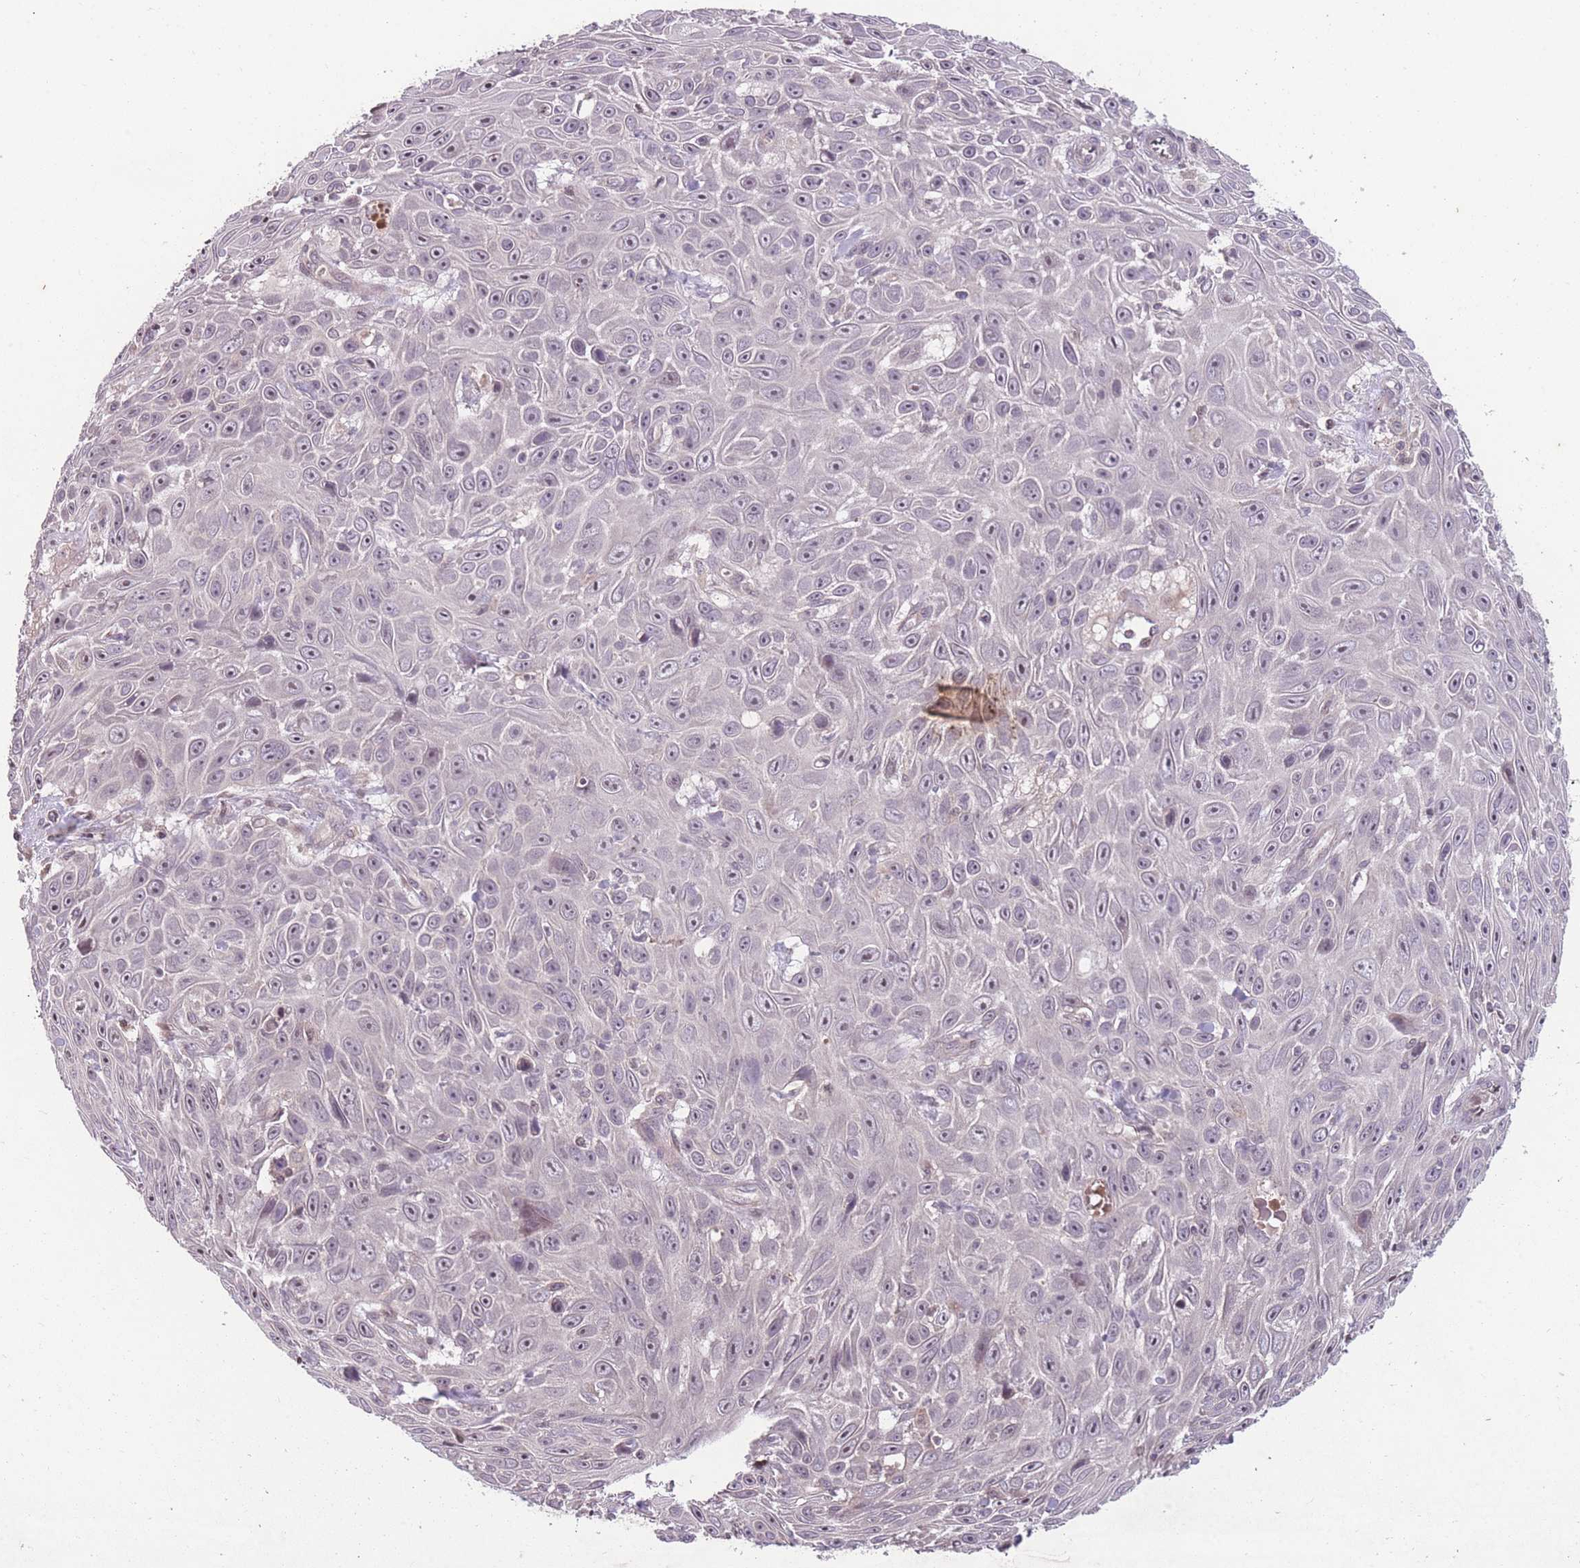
{"staining": {"intensity": "negative", "quantity": "none", "location": "none"}, "tissue": "skin cancer", "cell_type": "Tumor cells", "image_type": "cancer", "snomed": [{"axis": "morphology", "description": "Squamous cell carcinoma, NOS"}, {"axis": "topography", "description": "Skin"}], "caption": "The histopathology image demonstrates no staining of tumor cells in skin cancer. (DAB (3,3'-diaminobenzidine) immunohistochemistry visualized using brightfield microscopy, high magnification).", "gene": "GGT5", "patient": {"sex": "male", "age": 82}}